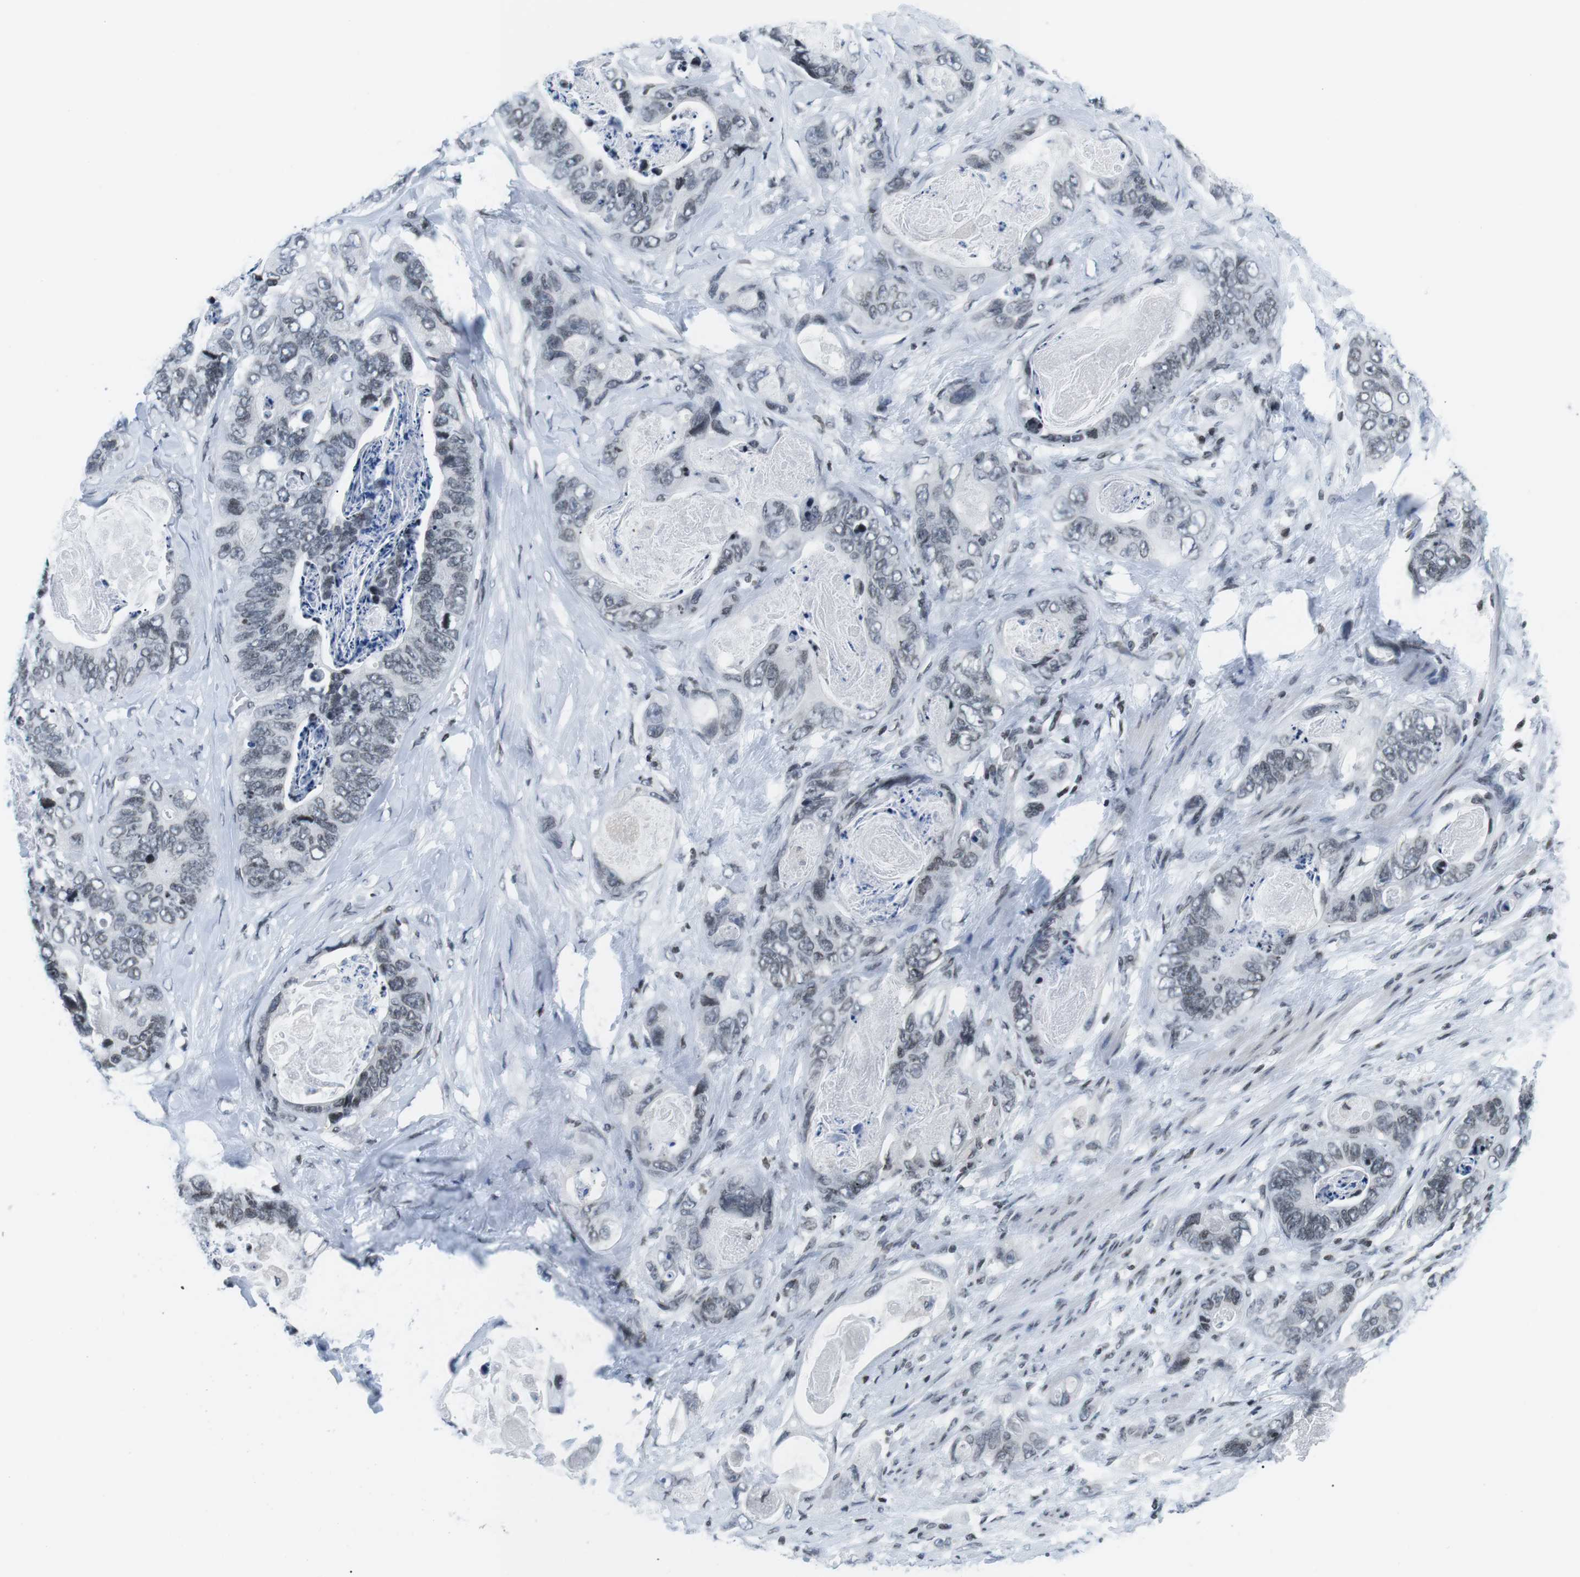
{"staining": {"intensity": "weak", "quantity": "<25%", "location": "nuclear"}, "tissue": "stomach cancer", "cell_type": "Tumor cells", "image_type": "cancer", "snomed": [{"axis": "morphology", "description": "Adenocarcinoma, NOS"}, {"axis": "topography", "description": "Stomach"}], "caption": "Tumor cells show no significant staining in stomach cancer (adenocarcinoma).", "gene": "E2F2", "patient": {"sex": "female", "age": 89}}